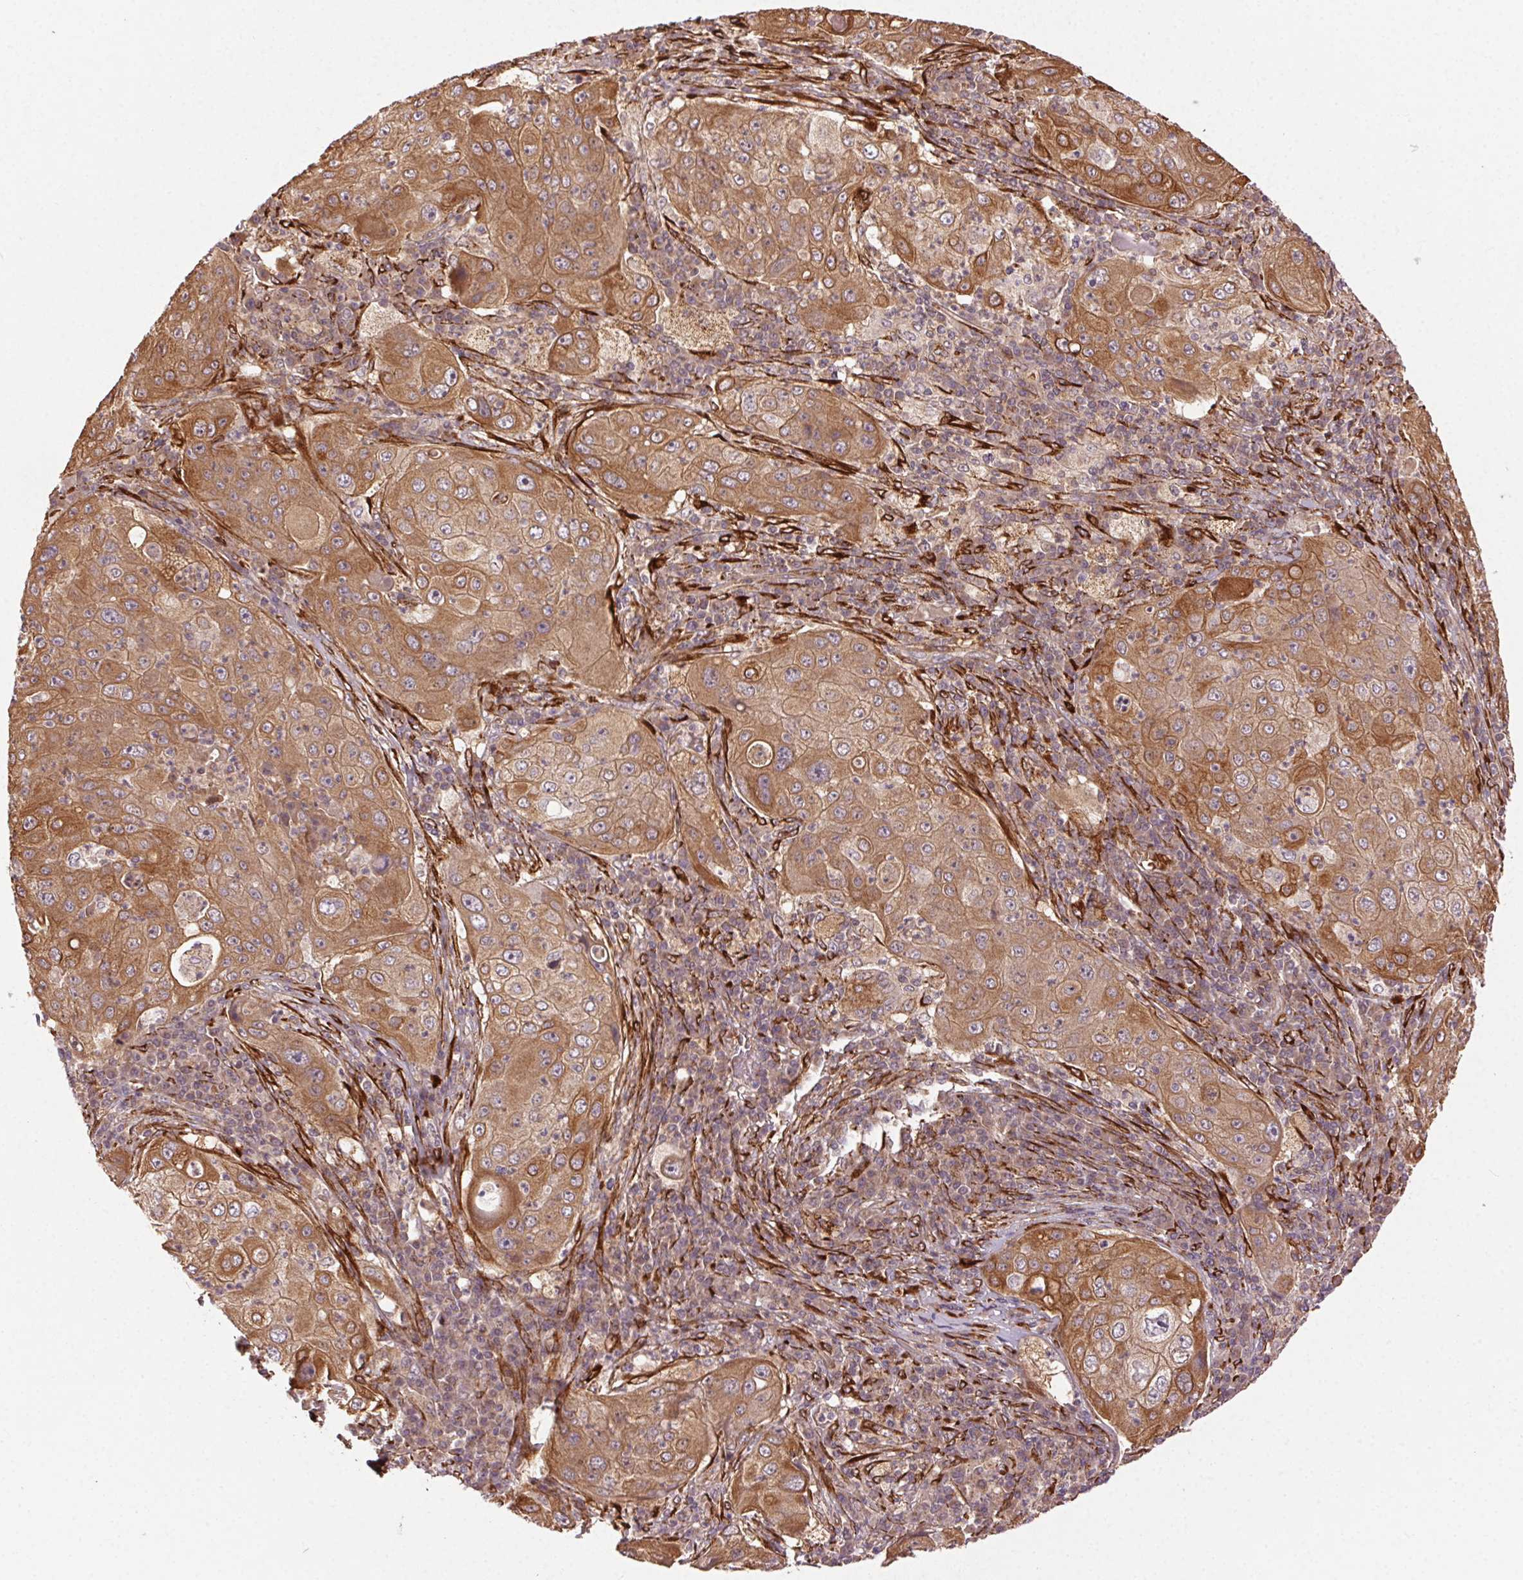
{"staining": {"intensity": "moderate", "quantity": ">75%", "location": "cytoplasmic/membranous"}, "tissue": "lung cancer", "cell_type": "Tumor cells", "image_type": "cancer", "snomed": [{"axis": "morphology", "description": "Squamous cell carcinoma, NOS"}, {"axis": "topography", "description": "Lung"}], "caption": "This is an image of immunohistochemistry (IHC) staining of squamous cell carcinoma (lung), which shows moderate expression in the cytoplasmic/membranous of tumor cells.", "gene": "KLHL15", "patient": {"sex": "female", "age": 59}}